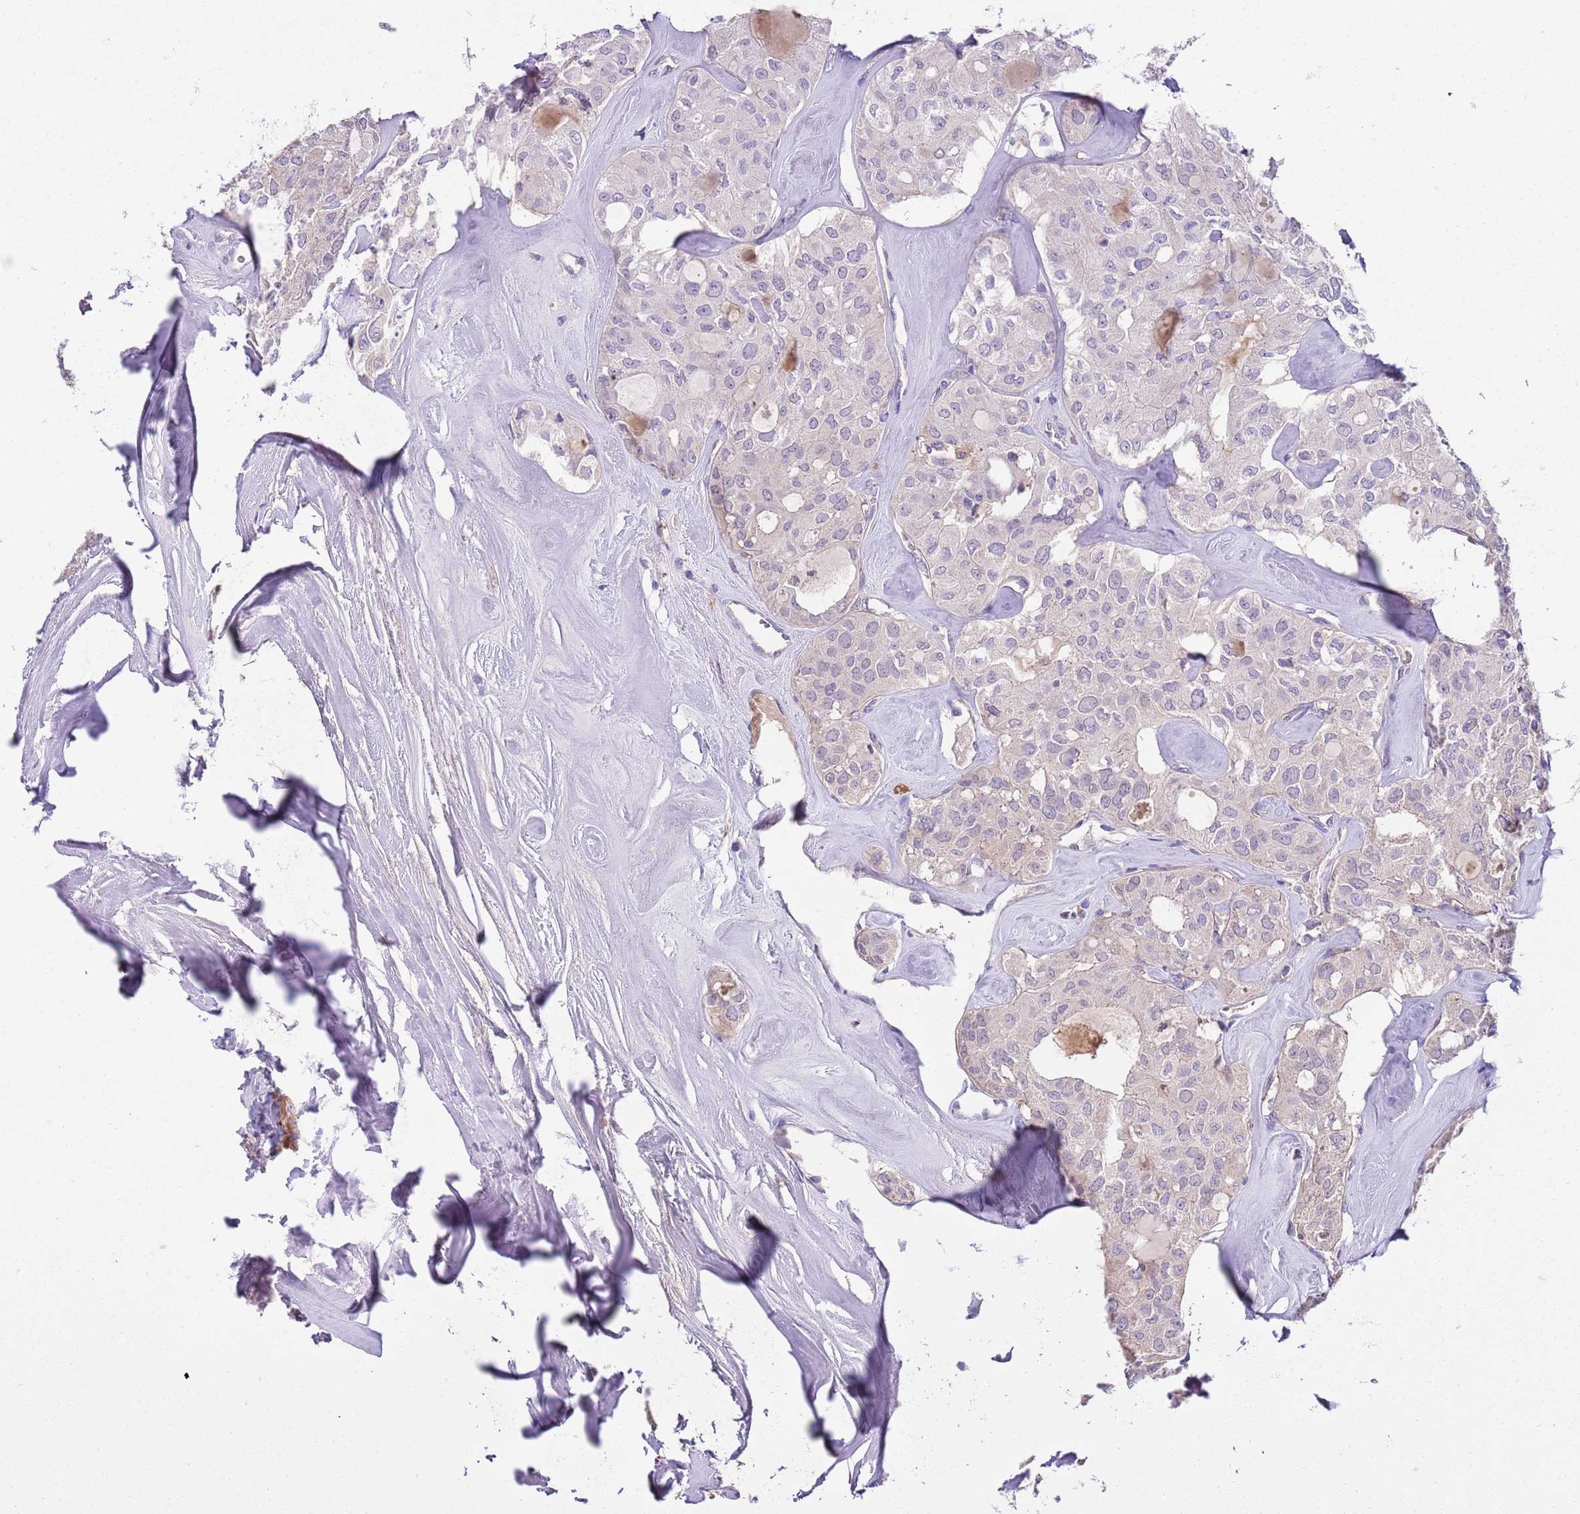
{"staining": {"intensity": "negative", "quantity": "none", "location": "none"}, "tissue": "thyroid cancer", "cell_type": "Tumor cells", "image_type": "cancer", "snomed": [{"axis": "morphology", "description": "Follicular adenoma carcinoma, NOS"}, {"axis": "topography", "description": "Thyroid gland"}], "caption": "This is an immunohistochemistry micrograph of thyroid cancer. There is no staining in tumor cells.", "gene": "HES3", "patient": {"sex": "male", "age": 75}}